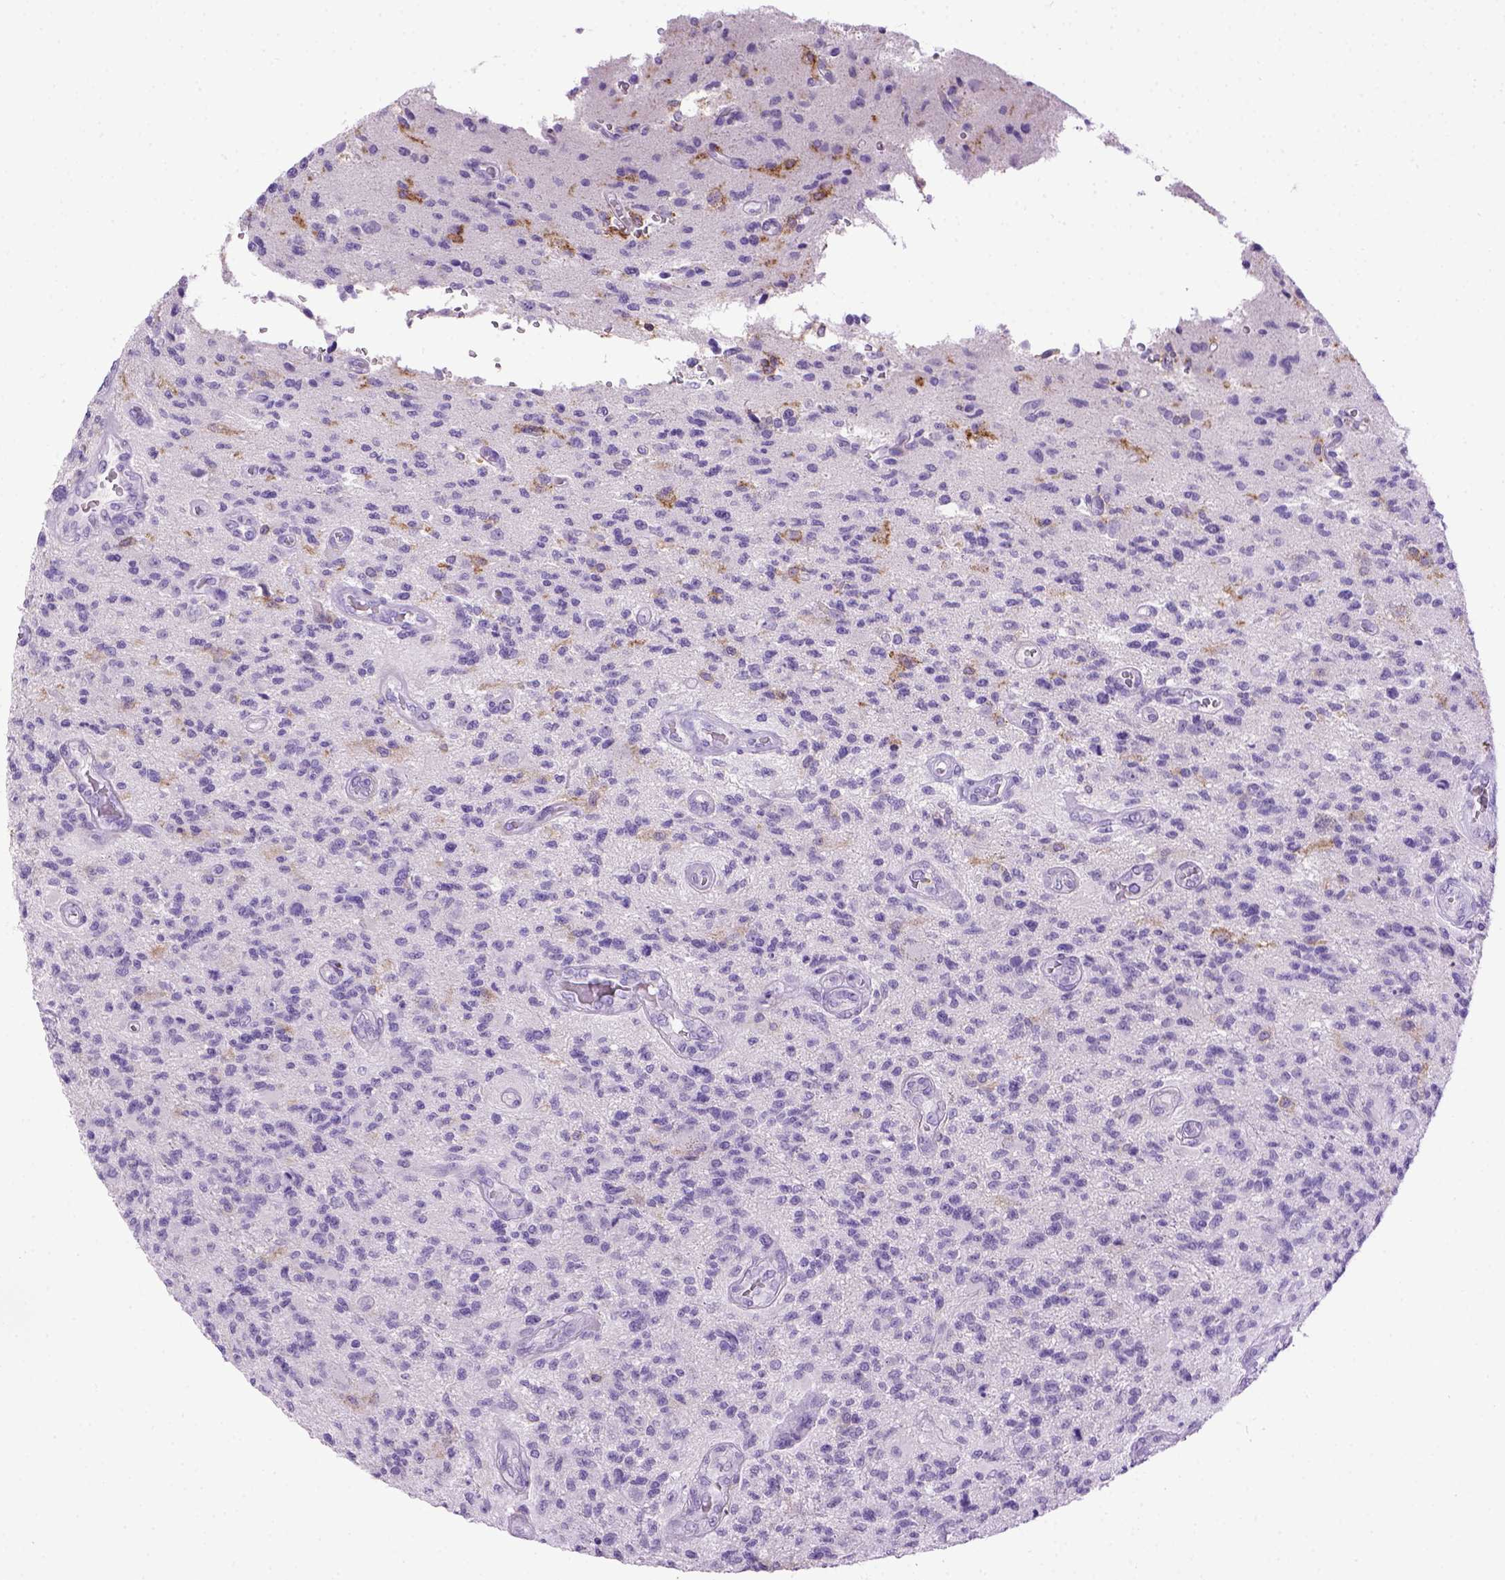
{"staining": {"intensity": "negative", "quantity": "none", "location": "none"}, "tissue": "glioma", "cell_type": "Tumor cells", "image_type": "cancer", "snomed": [{"axis": "morphology", "description": "Glioma, malignant, High grade"}, {"axis": "topography", "description": "Brain"}], "caption": "A micrograph of malignant glioma (high-grade) stained for a protein displays no brown staining in tumor cells.", "gene": "ITGAX", "patient": {"sex": "male", "age": 56}}